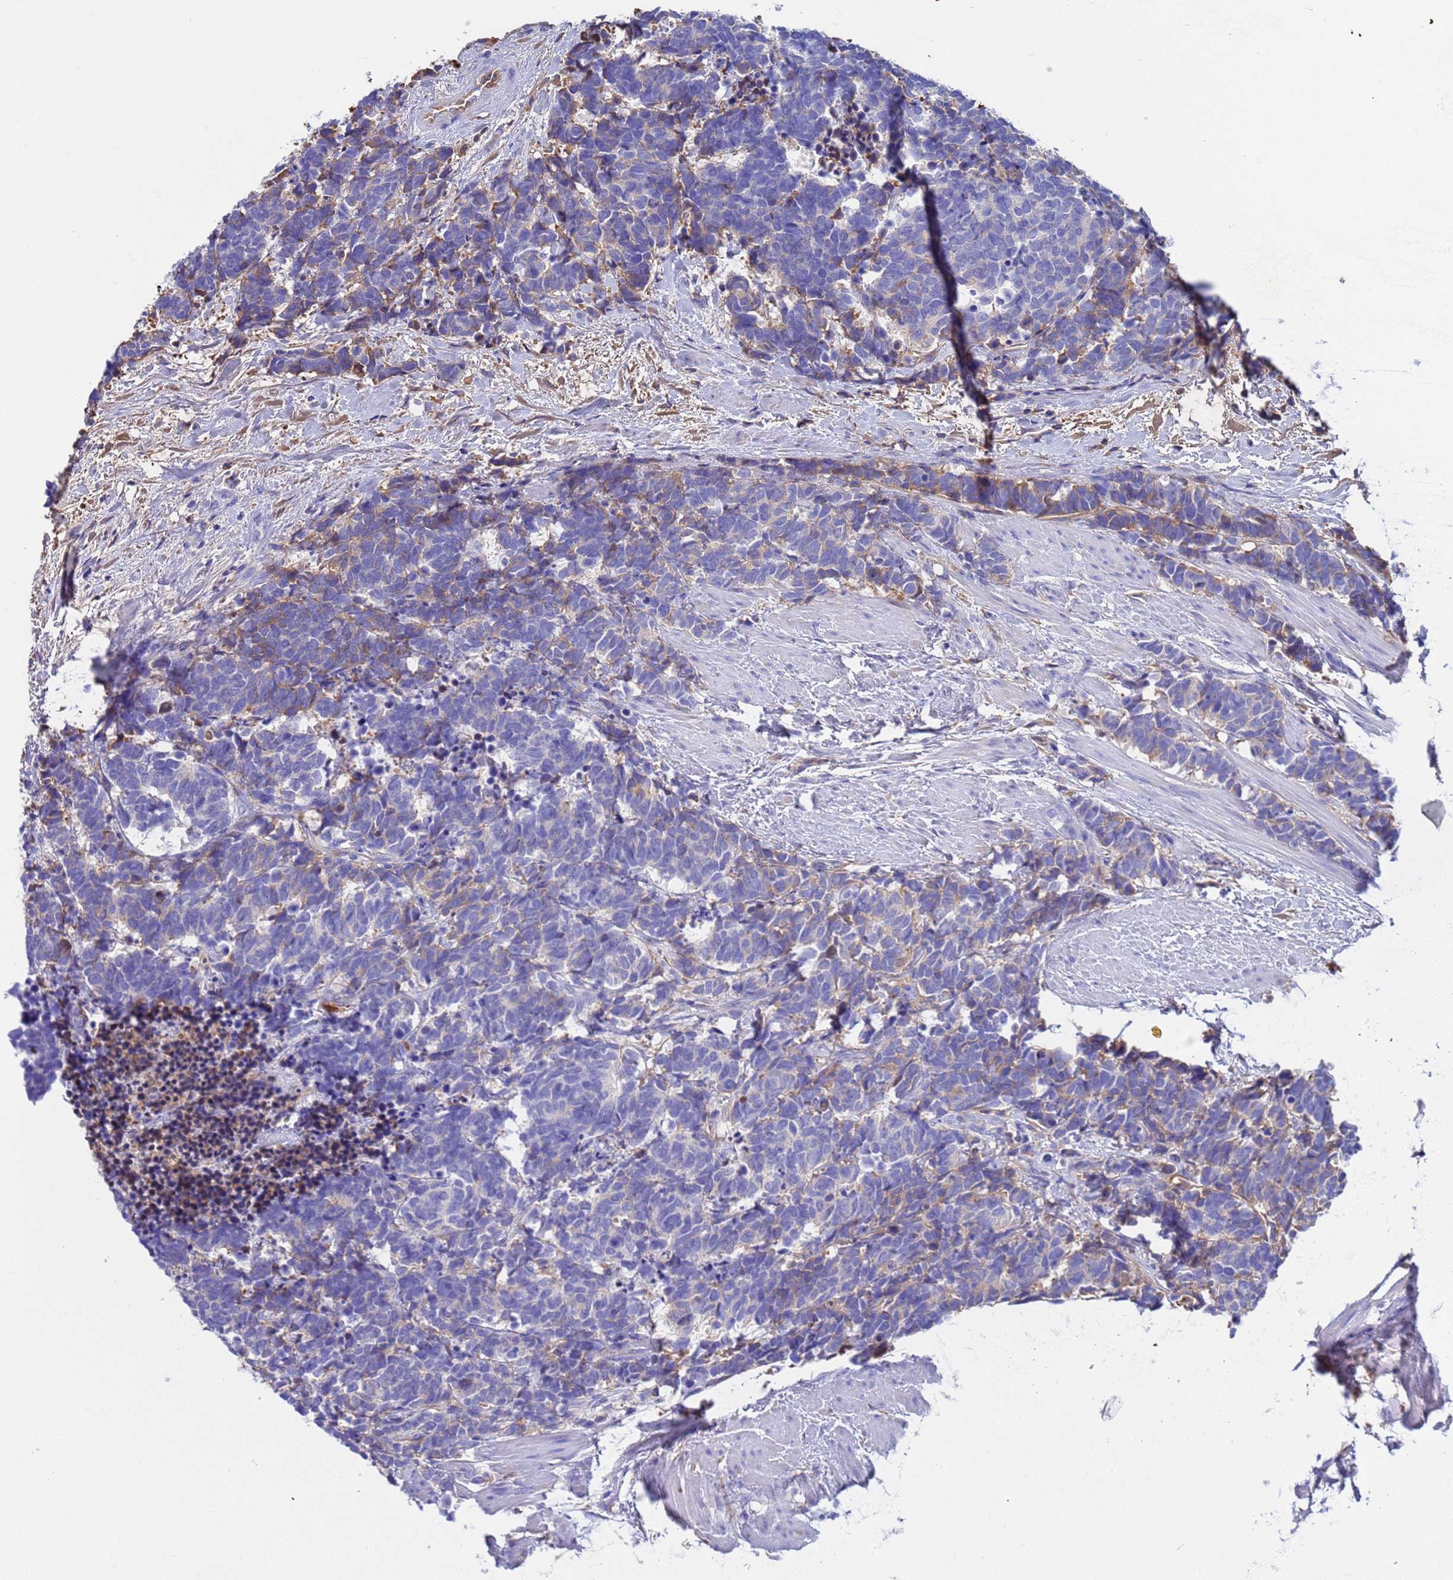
{"staining": {"intensity": "moderate", "quantity": "<25%", "location": "cytoplasmic/membranous"}, "tissue": "carcinoid", "cell_type": "Tumor cells", "image_type": "cancer", "snomed": [{"axis": "morphology", "description": "Carcinoma, NOS"}, {"axis": "morphology", "description": "Carcinoid, malignant, NOS"}, {"axis": "topography", "description": "Prostate"}], "caption": "Protein staining of carcinoma tissue exhibits moderate cytoplasmic/membranous staining in approximately <25% of tumor cells.", "gene": "H1-7", "patient": {"sex": "male", "age": 57}}